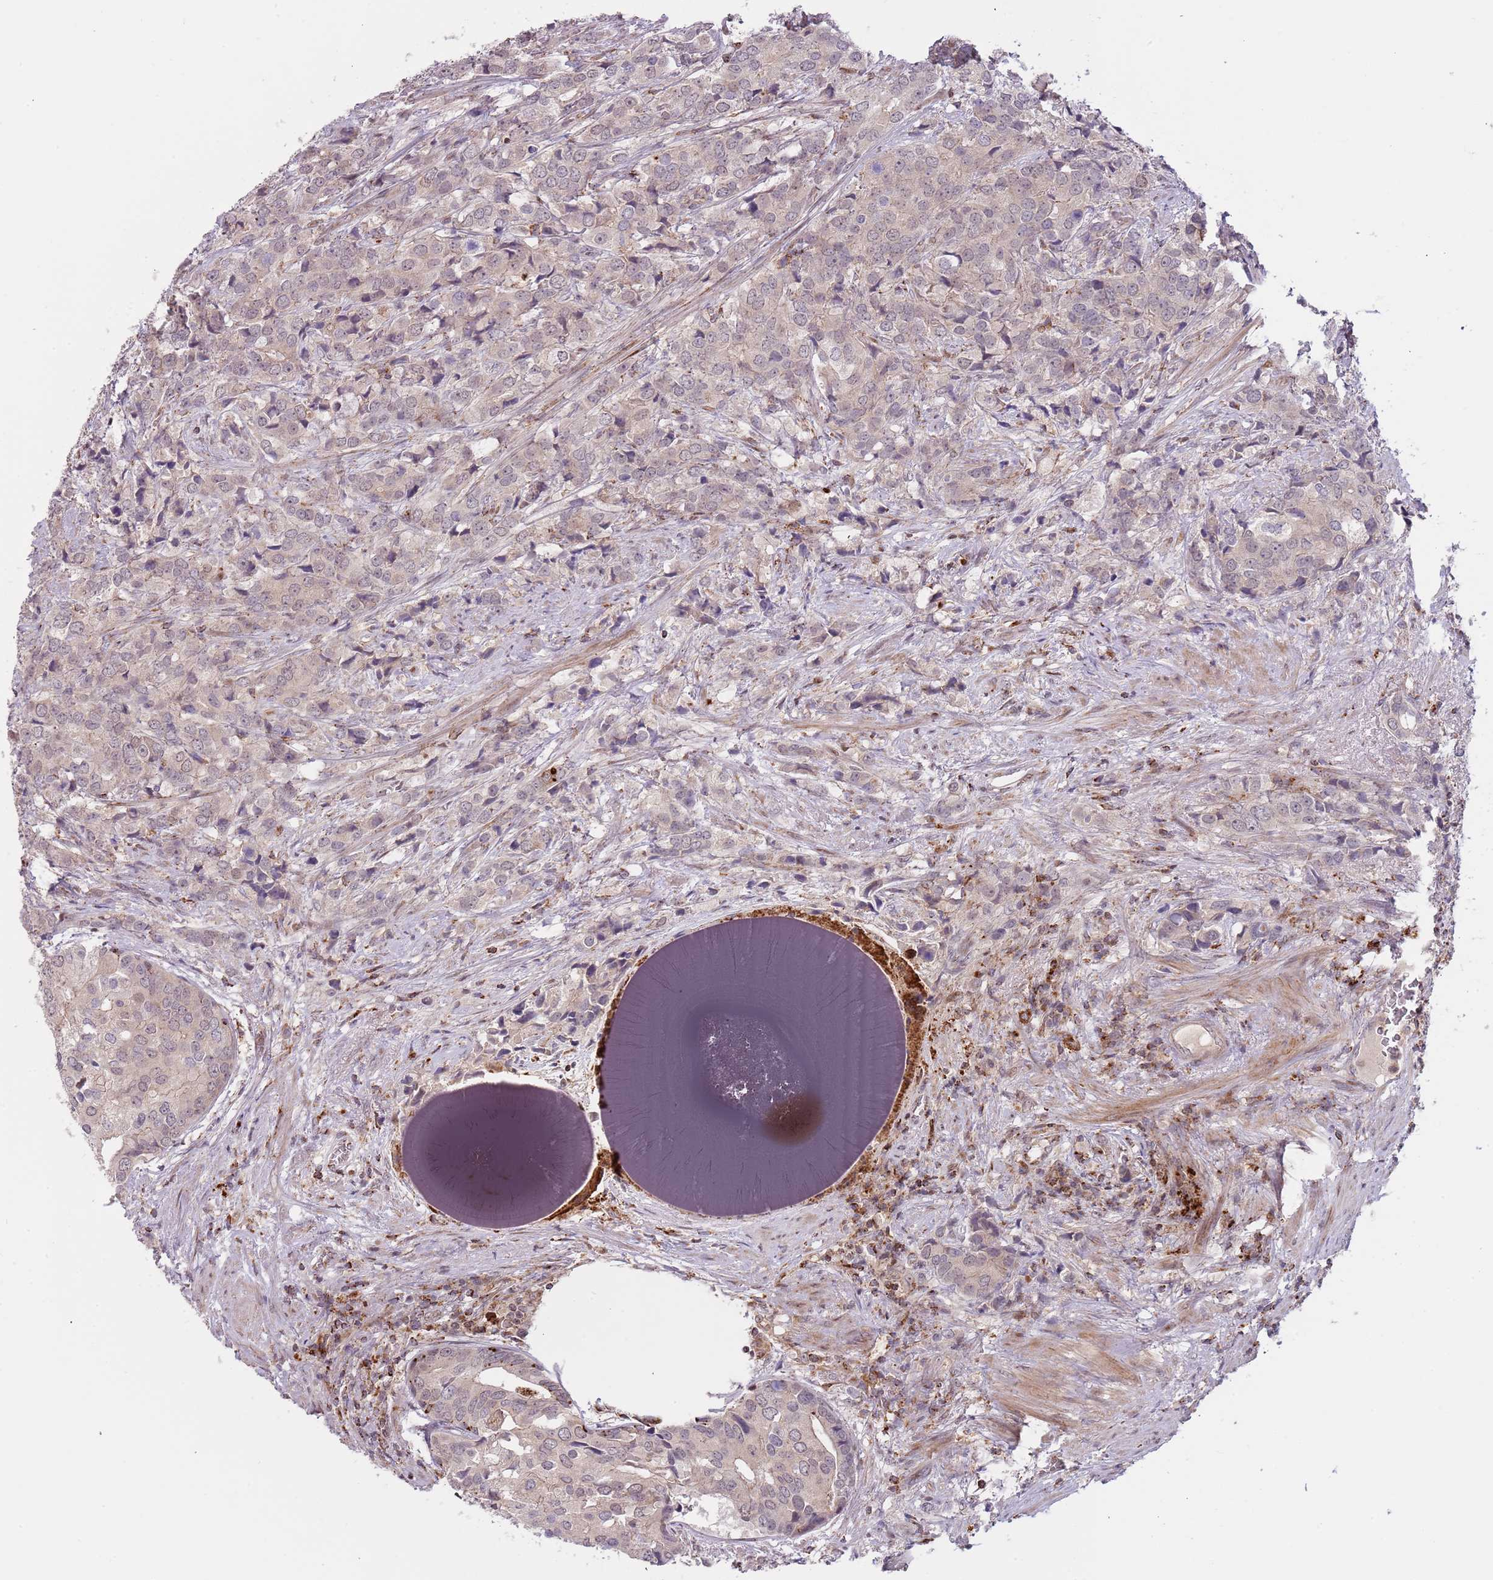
{"staining": {"intensity": "negative", "quantity": "none", "location": "none"}, "tissue": "prostate cancer", "cell_type": "Tumor cells", "image_type": "cancer", "snomed": [{"axis": "morphology", "description": "Adenocarcinoma, High grade"}, {"axis": "topography", "description": "Prostate"}], "caption": "A histopathology image of prostate cancer stained for a protein shows no brown staining in tumor cells. (DAB immunohistochemistry visualized using brightfield microscopy, high magnification).", "gene": "ULK3", "patient": {"sex": "male", "age": 62}}